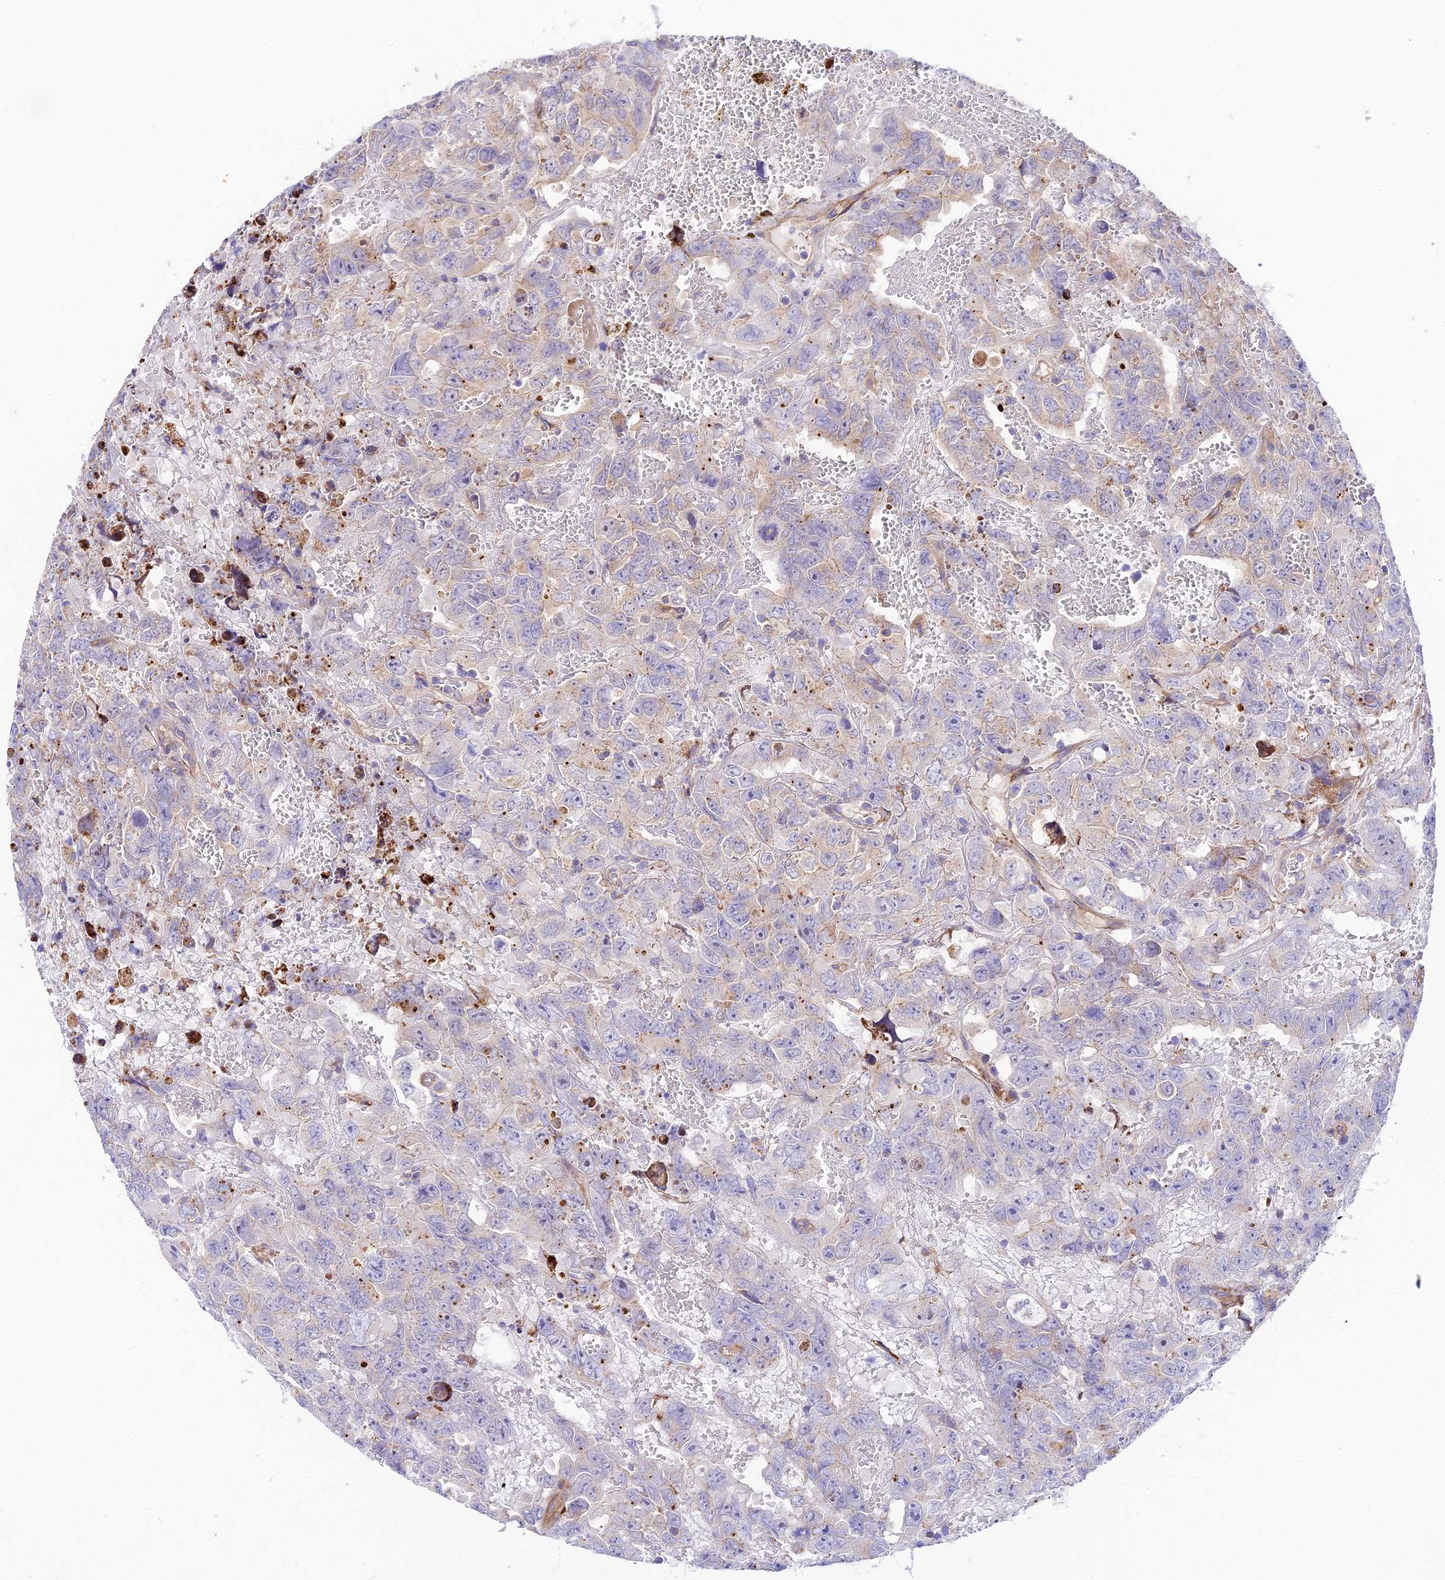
{"staining": {"intensity": "weak", "quantity": "<25%", "location": "cytoplasmic/membranous"}, "tissue": "testis cancer", "cell_type": "Tumor cells", "image_type": "cancer", "snomed": [{"axis": "morphology", "description": "Carcinoma, Embryonal, NOS"}, {"axis": "topography", "description": "Testis"}], "caption": "IHC photomicrograph of embryonal carcinoma (testis) stained for a protein (brown), which exhibits no staining in tumor cells. (DAB immunohistochemistry (IHC) visualized using brightfield microscopy, high magnification).", "gene": "VPS13C", "patient": {"sex": "male", "age": 45}}